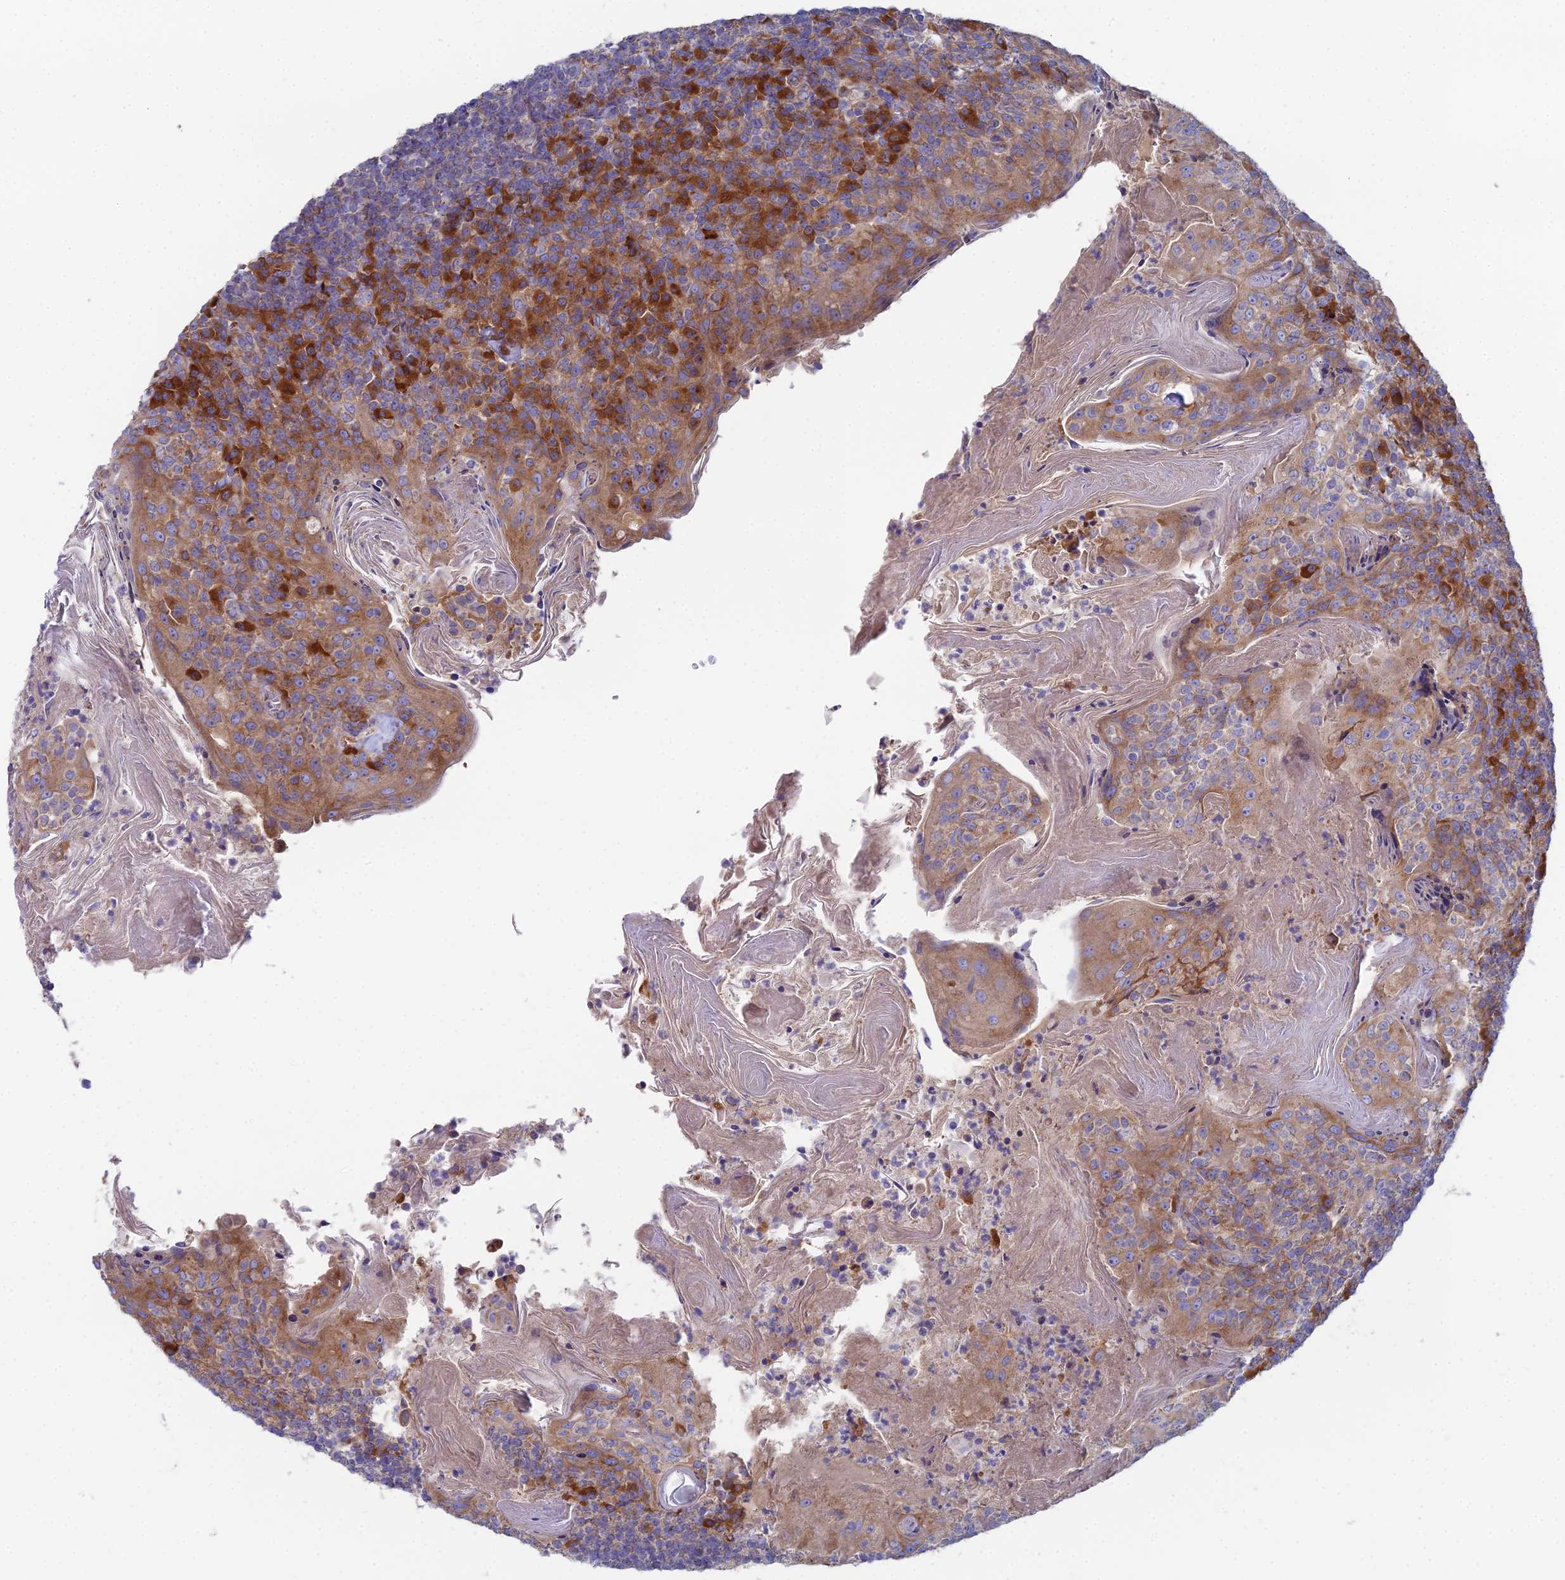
{"staining": {"intensity": "moderate", "quantity": "<25%", "location": "cytoplasmic/membranous"}, "tissue": "tonsil", "cell_type": "Germinal center cells", "image_type": "normal", "snomed": [{"axis": "morphology", "description": "Normal tissue, NOS"}, {"axis": "topography", "description": "Tonsil"}], "caption": "Protein expression analysis of benign human tonsil reveals moderate cytoplasmic/membranous staining in about <25% of germinal center cells.", "gene": "CLCN3", "patient": {"sex": "female", "age": 10}}